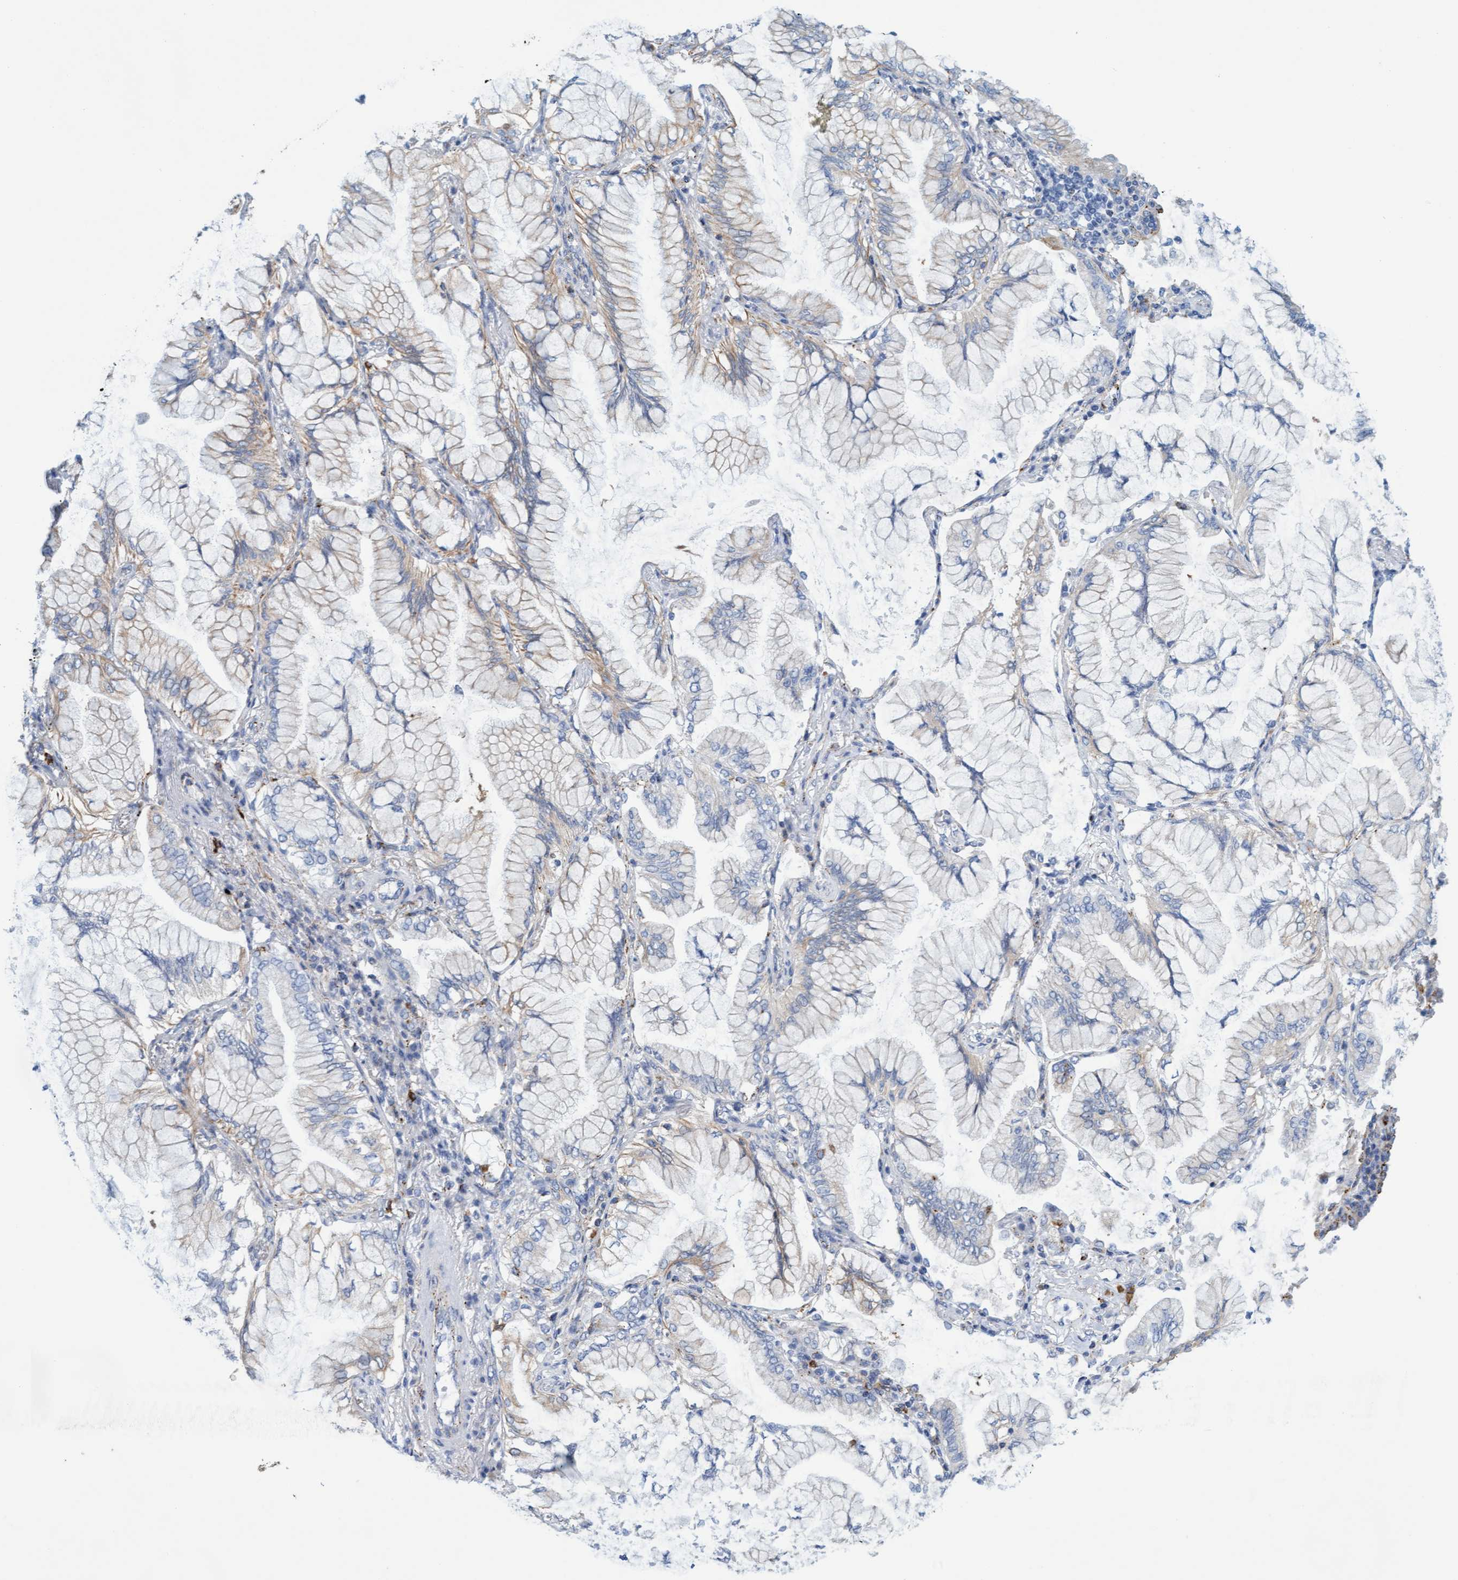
{"staining": {"intensity": "weak", "quantity": "<25%", "location": "cytoplasmic/membranous"}, "tissue": "lung cancer", "cell_type": "Tumor cells", "image_type": "cancer", "snomed": [{"axis": "morphology", "description": "Adenocarcinoma, NOS"}, {"axis": "topography", "description": "Lung"}], "caption": "Histopathology image shows no protein staining in tumor cells of lung cancer tissue. The staining is performed using DAB (3,3'-diaminobenzidine) brown chromogen with nuclei counter-stained in using hematoxylin.", "gene": "SGSH", "patient": {"sex": "female", "age": 70}}